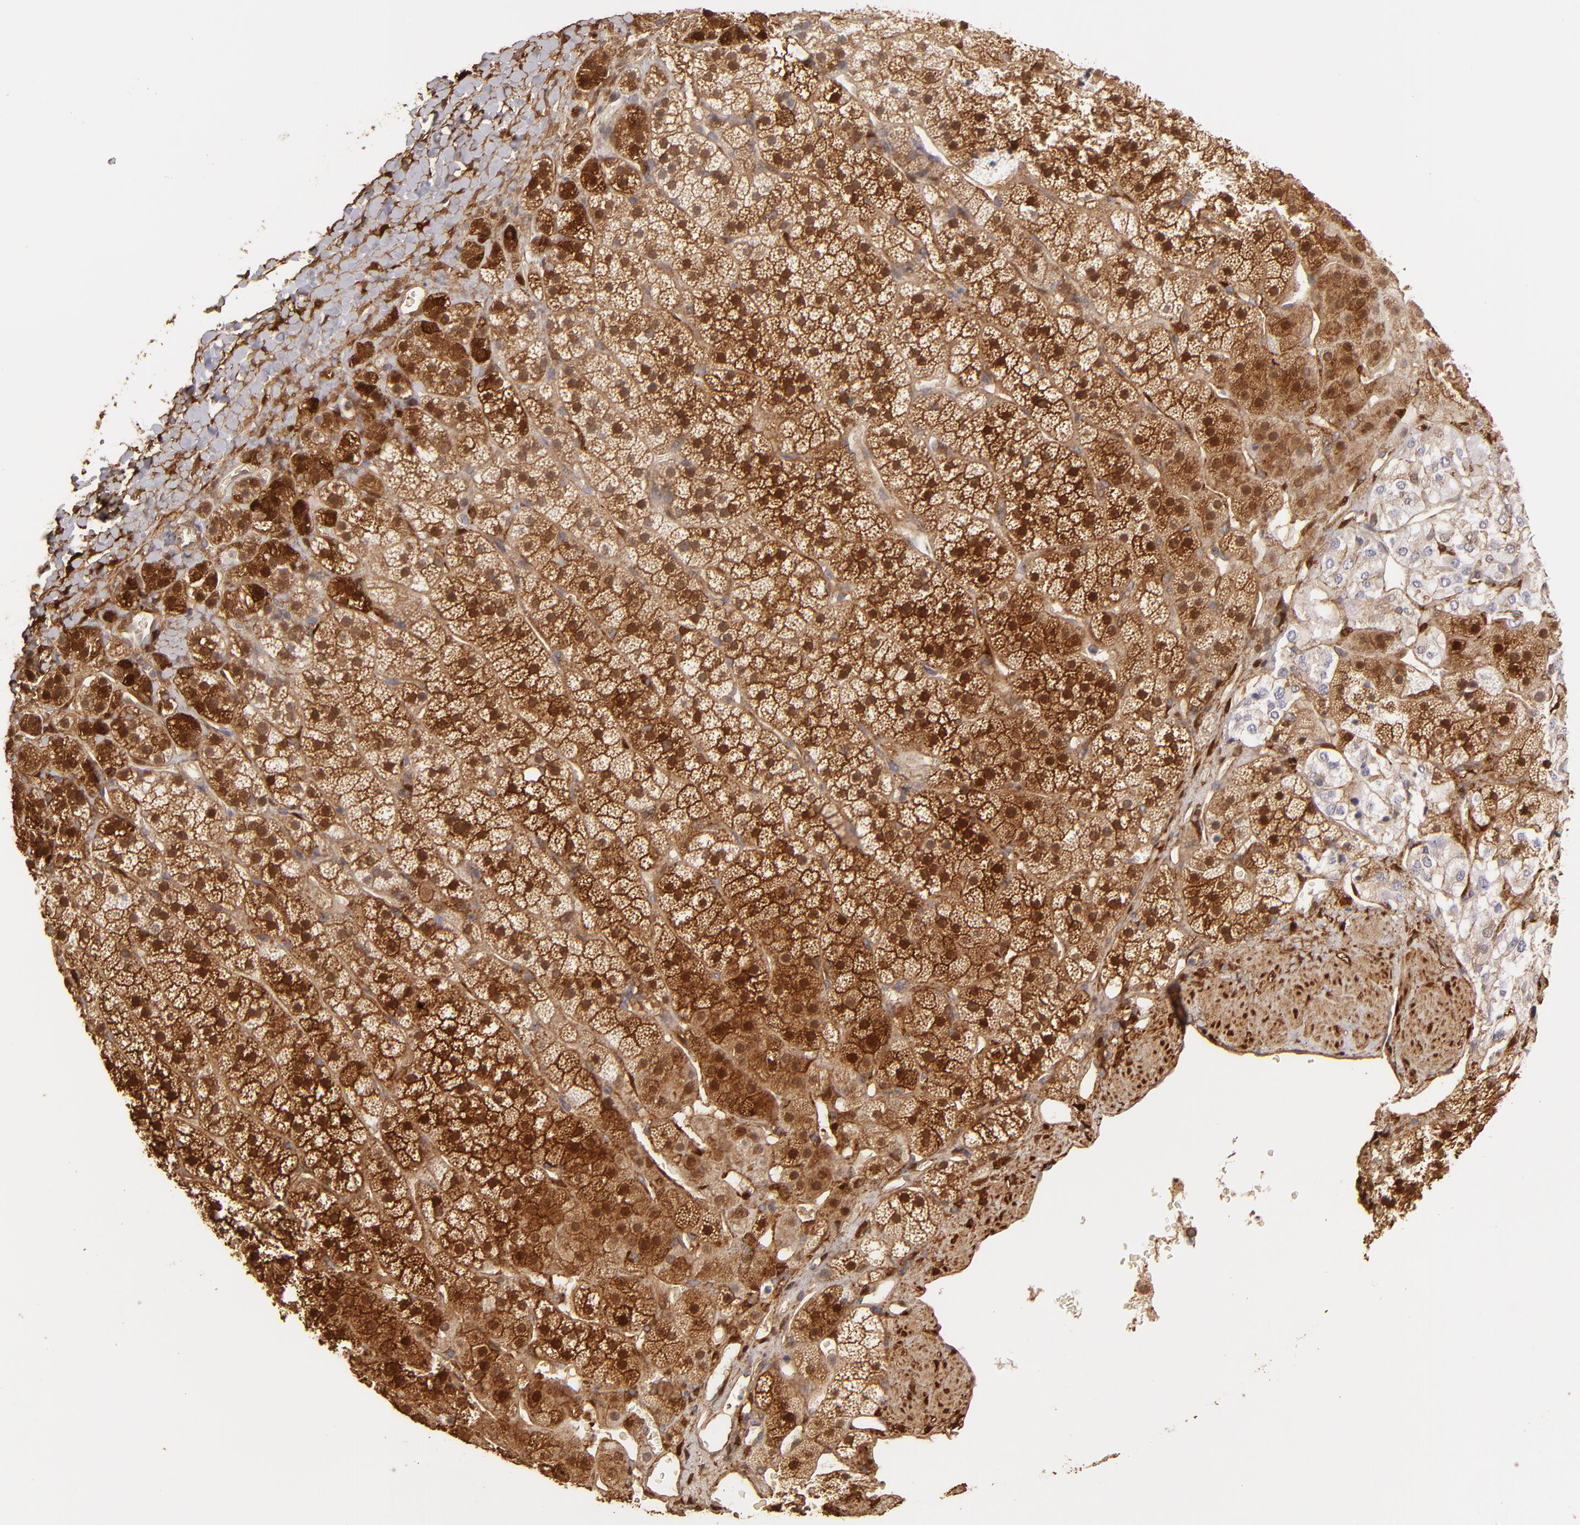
{"staining": {"intensity": "moderate", "quantity": ">75%", "location": "cytoplasmic/membranous,nuclear"}, "tissue": "adrenal gland", "cell_type": "Glandular cells", "image_type": "normal", "snomed": [{"axis": "morphology", "description": "Normal tissue, NOS"}, {"axis": "topography", "description": "Adrenal gland"}], "caption": "Approximately >75% of glandular cells in unremarkable adrenal gland exhibit moderate cytoplasmic/membranous,nuclear protein positivity as visualized by brown immunohistochemical staining.", "gene": "HSPB6", "patient": {"sex": "female", "age": 44}}